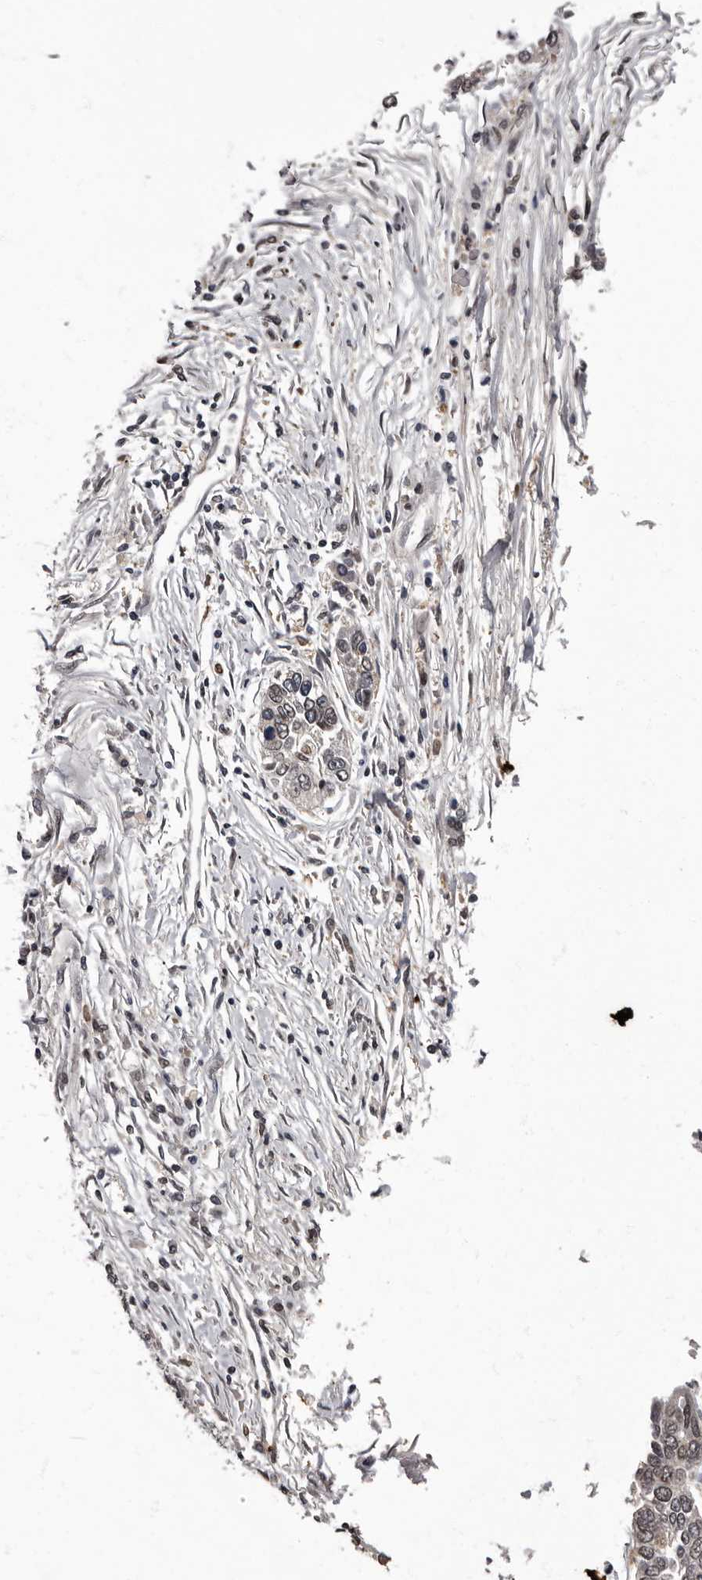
{"staining": {"intensity": "weak", "quantity": "25%-75%", "location": "nuclear"}, "tissue": "lung cancer", "cell_type": "Tumor cells", "image_type": "cancer", "snomed": [{"axis": "morphology", "description": "Normal tissue, NOS"}, {"axis": "morphology", "description": "Squamous cell carcinoma, NOS"}, {"axis": "topography", "description": "Cartilage tissue"}, {"axis": "topography", "description": "Bronchus"}, {"axis": "topography", "description": "Lung"}, {"axis": "topography", "description": "Peripheral nerve tissue"}], "caption": "Brown immunohistochemical staining in human lung cancer (squamous cell carcinoma) displays weak nuclear expression in about 25%-75% of tumor cells.", "gene": "C1orf50", "patient": {"sex": "female", "age": 49}}